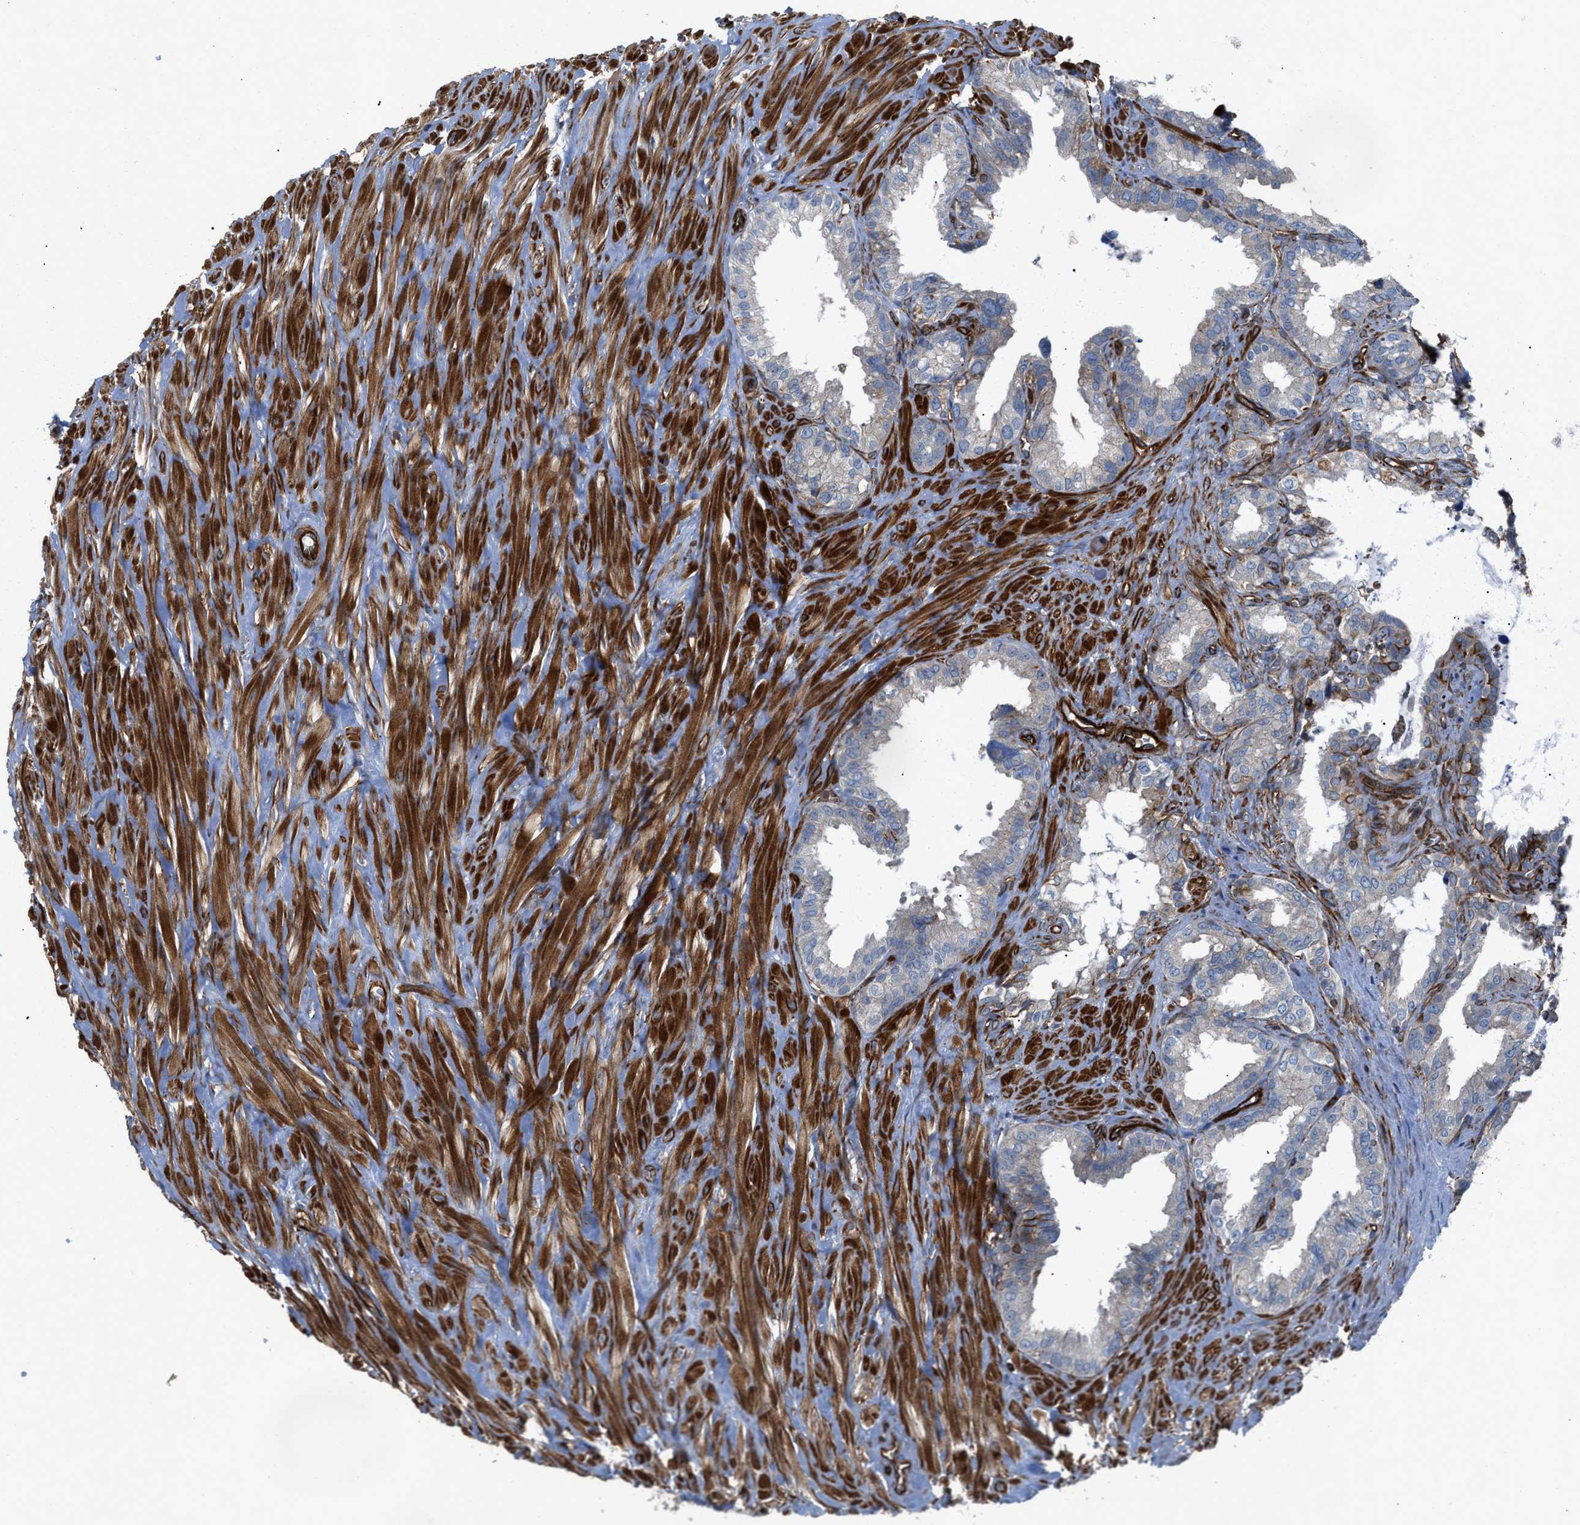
{"staining": {"intensity": "weak", "quantity": "25%-75%", "location": "cytoplasmic/membranous"}, "tissue": "seminal vesicle", "cell_type": "Glandular cells", "image_type": "normal", "snomed": [{"axis": "morphology", "description": "Normal tissue, NOS"}, {"axis": "topography", "description": "Seminal veicle"}], "caption": "This image exhibits immunohistochemistry (IHC) staining of unremarkable human seminal vesicle, with low weak cytoplasmic/membranous expression in about 25%-75% of glandular cells.", "gene": "PTPRE", "patient": {"sex": "male", "age": 64}}